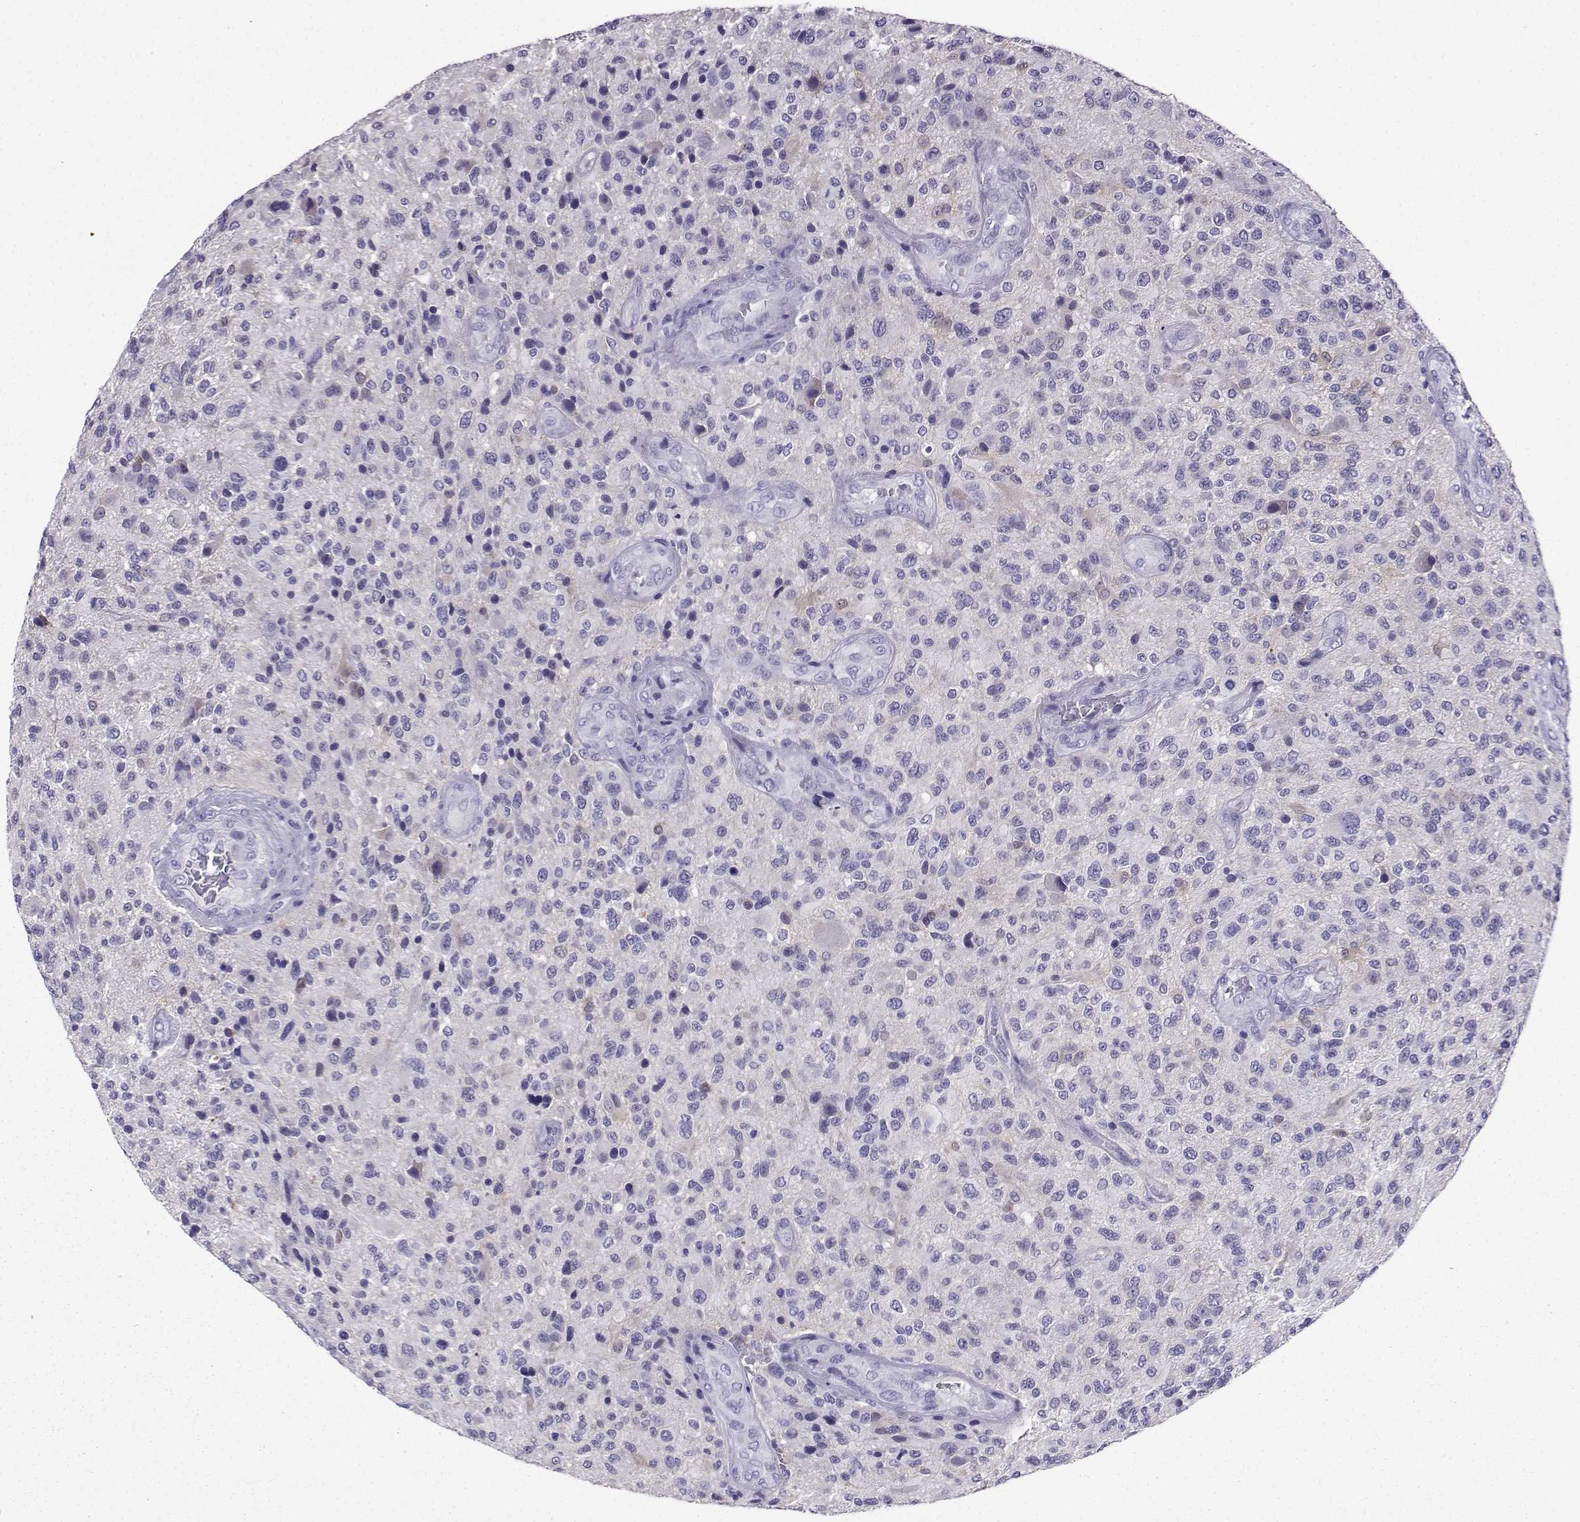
{"staining": {"intensity": "negative", "quantity": "none", "location": "none"}, "tissue": "glioma", "cell_type": "Tumor cells", "image_type": "cancer", "snomed": [{"axis": "morphology", "description": "Glioma, malignant, High grade"}, {"axis": "topography", "description": "Brain"}], "caption": "Malignant glioma (high-grade) was stained to show a protein in brown. There is no significant positivity in tumor cells.", "gene": "LINGO1", "patient": {"sex": "male", "age": 47}}